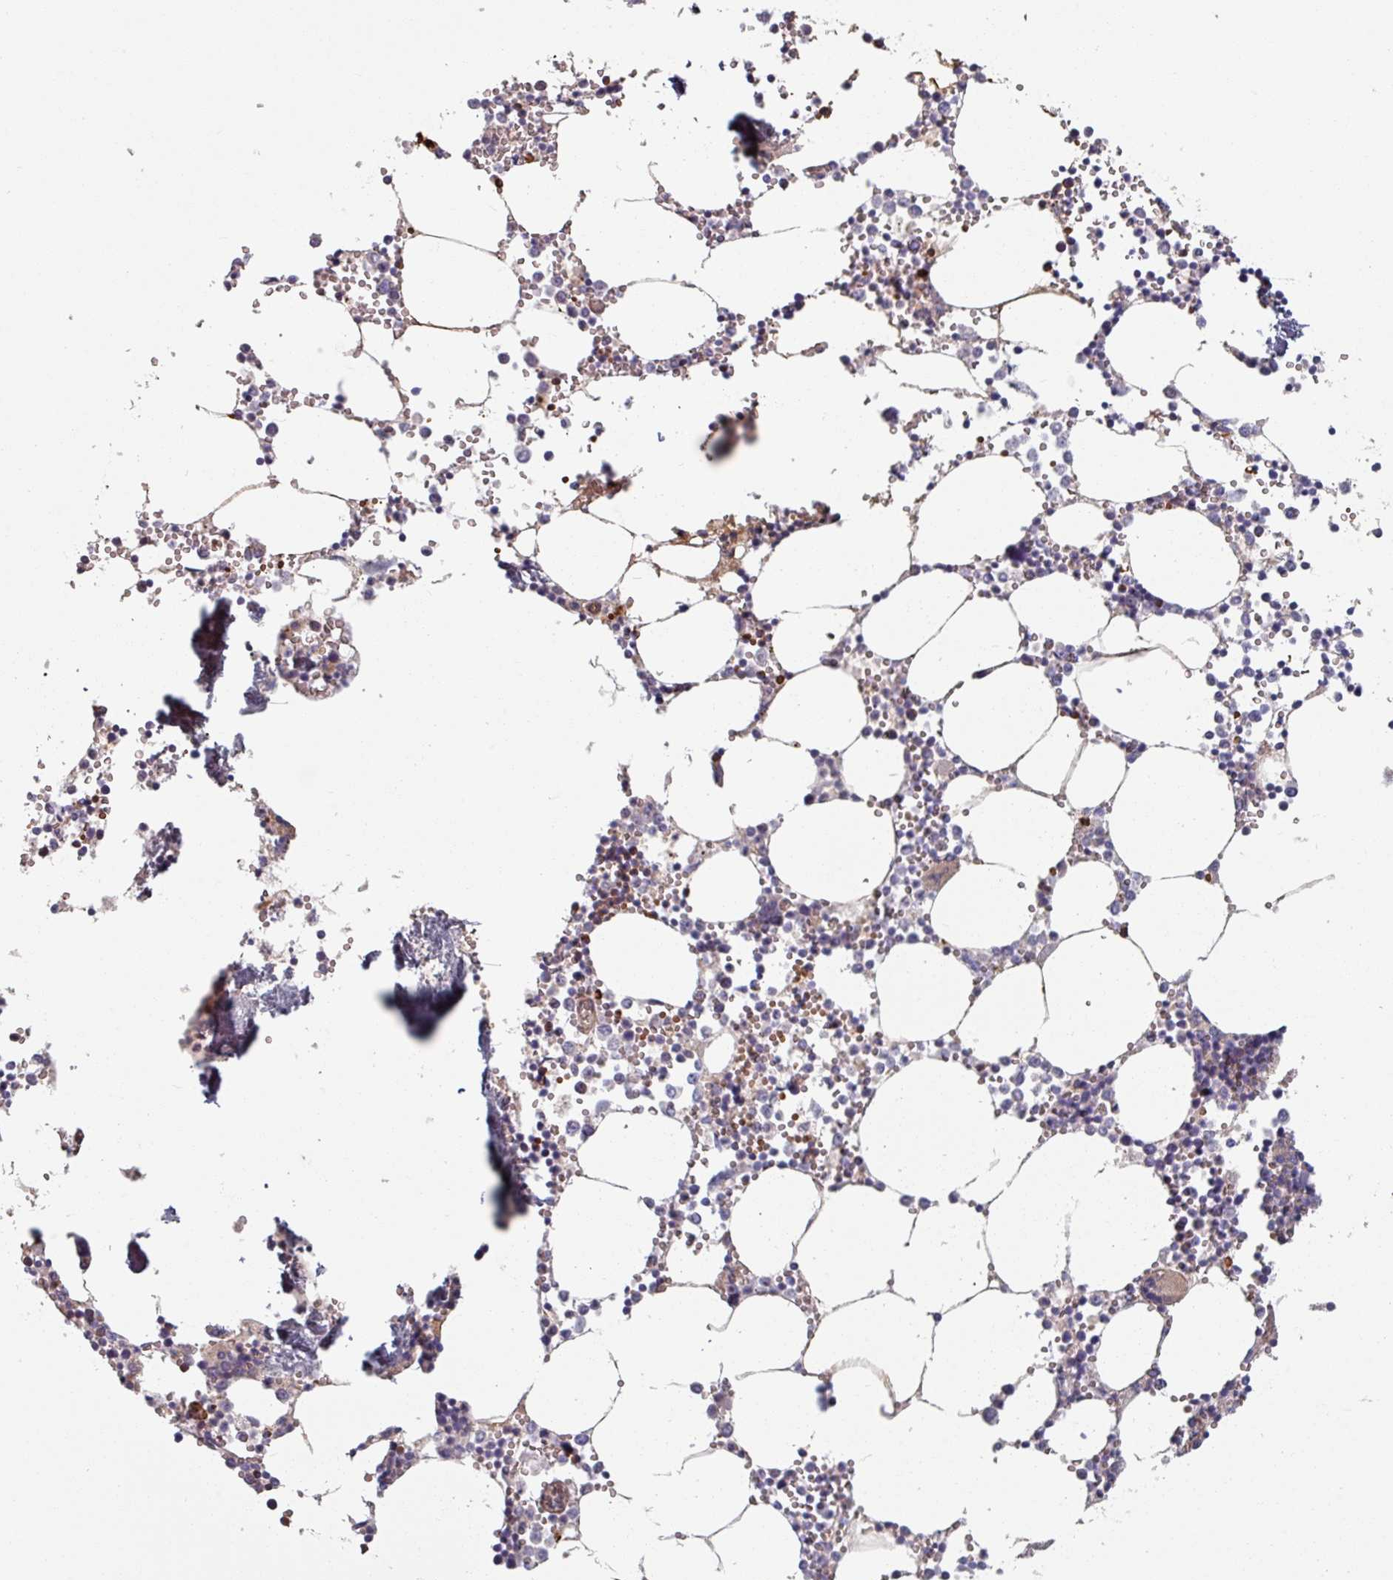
{"staining": {"intensity": "moderate", "quantity": "25%-75%", "location": "cytoplasmic/membranous"}, "tissue": "bone marrow", "cell_type": "Hematopoietic cells", "image_type": "normal", "snomed": [{"axis": "morphology", "description": "Normal tissue, NOS"}, {"axis": "topography", "description": "Bone marrow"}], "caption": "Brown immunohistochemical staining in benign human bone marrow displays moderate cytoplasmic/membranous staining in about 25%-75% of hematopoietic cells.", "gene": "C4BPB", "patient": {"sex": "male", "age": 54}}